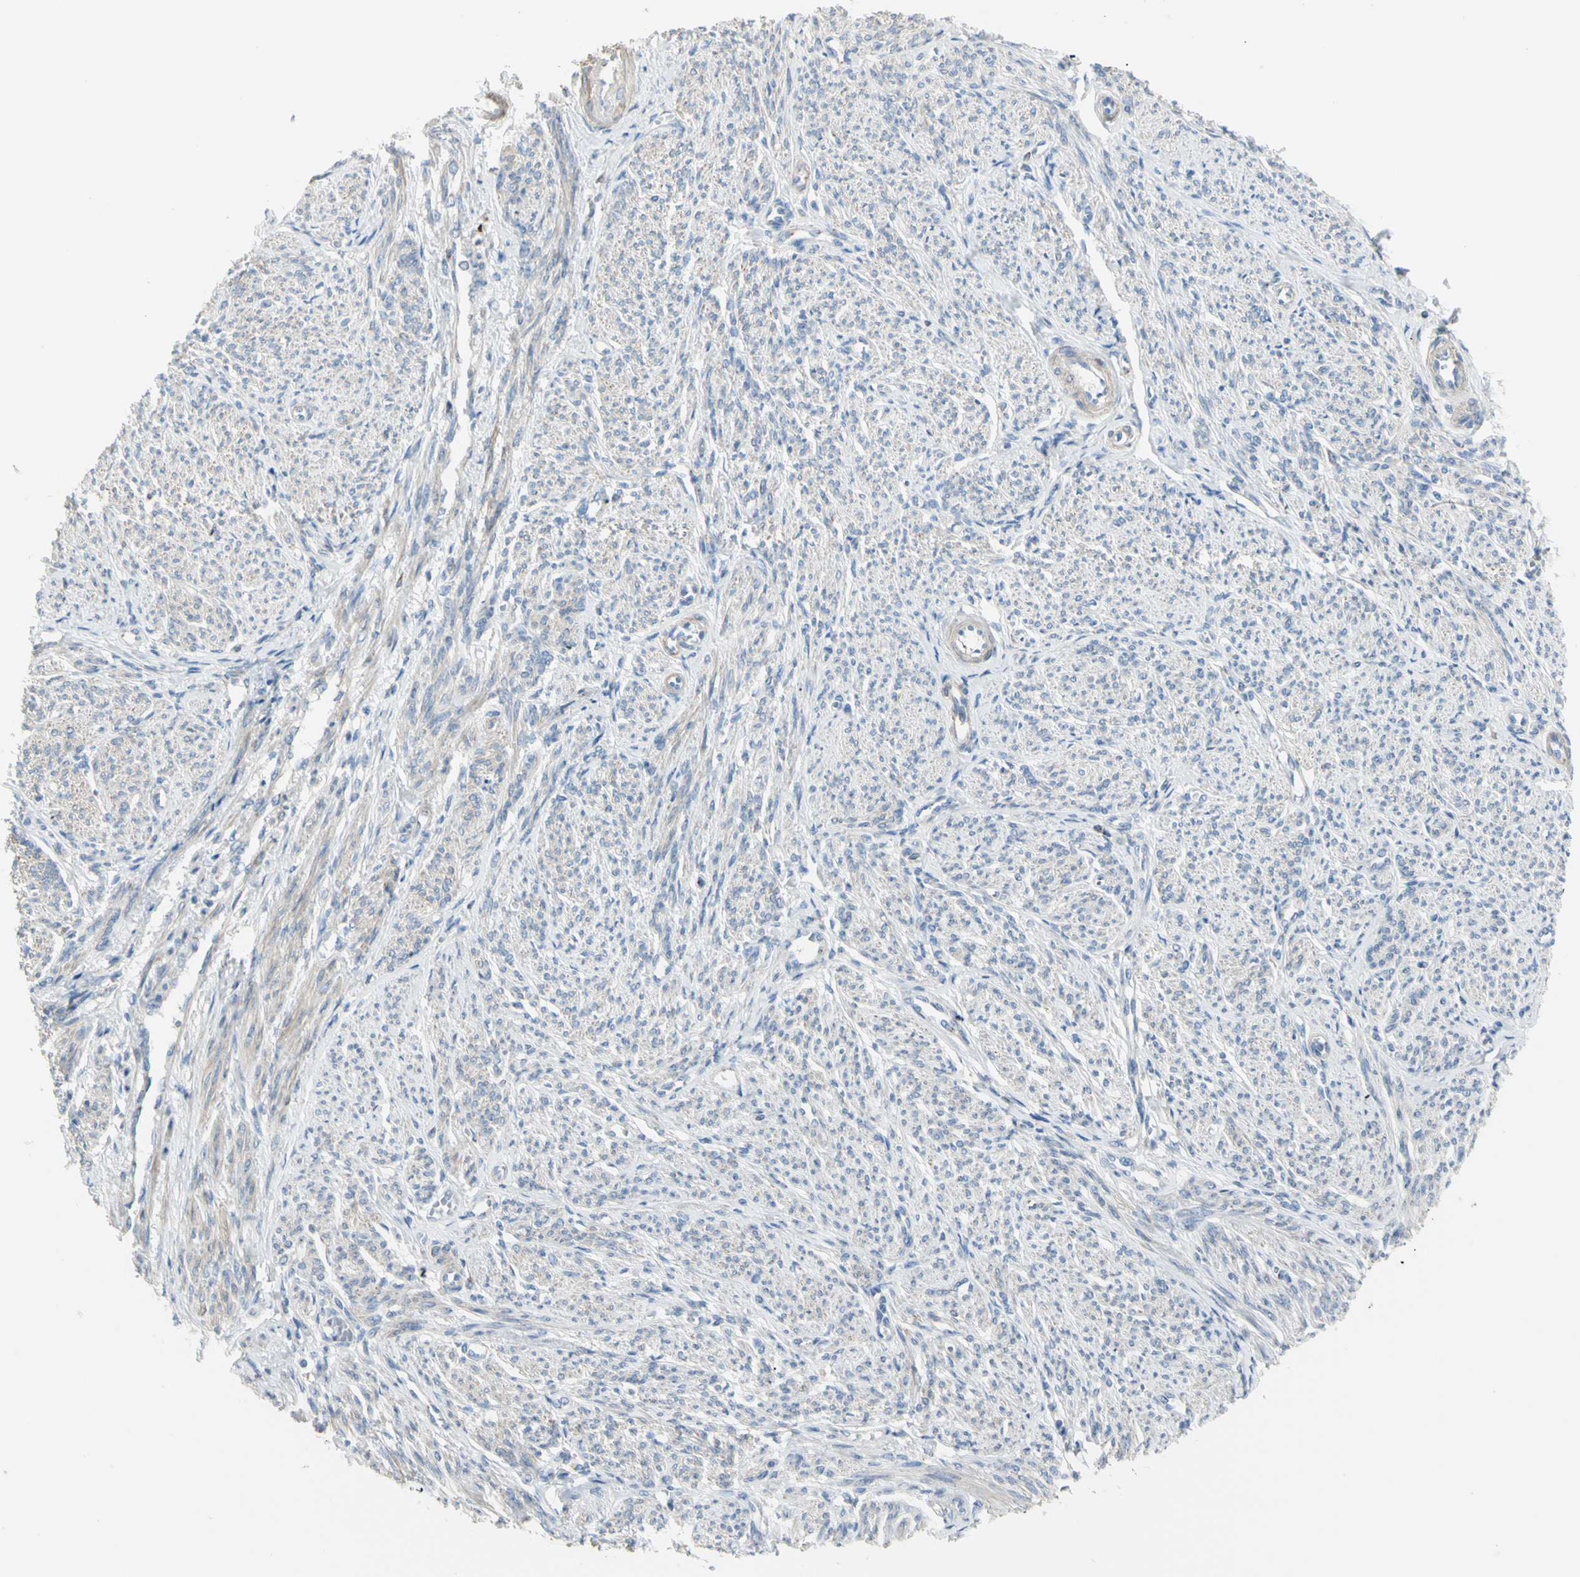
{"staining": {"intensity": "weak", "quantity": "25%-75%", "location": "cytoplasmic/membranous"}, "tissue": "smooth muscle", "cell_type": "Smooth muscle cells", "image_type": "normal", "snomed": [{"axis": "morphology", "description": "Normal tissue, NOS"}, {"axis": "topography", "description": "Smooth muscle"}], "caption": "A low amount of weak cytoplasmic/membranous expression is appreciated in about 25%-75% of smooth muscle cells in normal smooth muscle. (Stains: DAB (3,3'-diaminobenzidine) in brown, nuclei in blue, Microscopy: brightfield microscopy at high magnification).", "gene": "B4GALT3", "patient": {"sex": "female", "age": 65}}